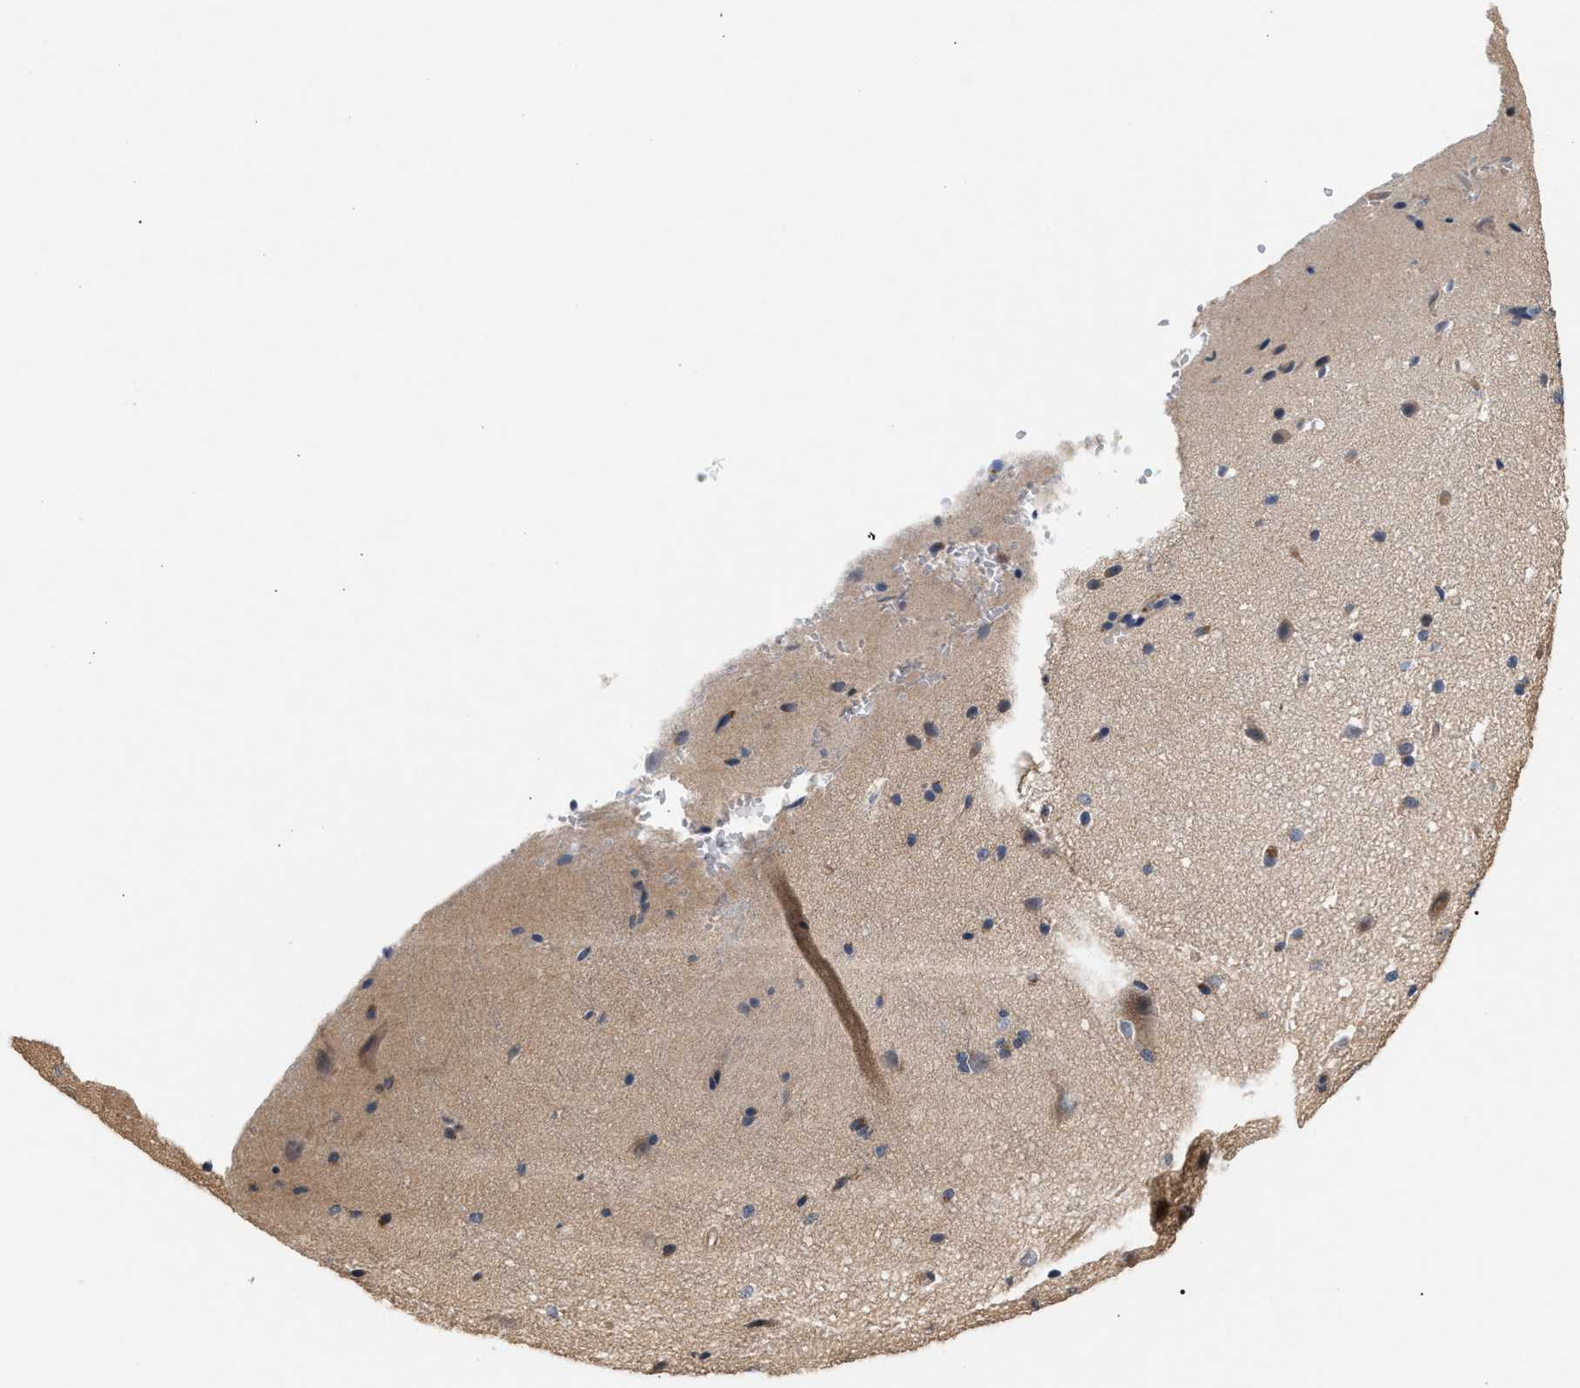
{"staining": {"intensity": "moderate", "quantity": ">75%", "location": "cytoplasmic/membranous"}, "tissue": "cerebral cortex", "cell_type": "Endothelial cells", "image_type": "normal", "snomed": [{"axis": "morphology", "description": "Normal tissue, NOS"}, {"axis": "morphology", "description": "Developmental malformation"}, {"axis": "topography", "description": "Cerebral cortex"}], "caption": "An immunohistochemistry image of normal tissue is shown. Protein staining in brown labels moderate cytoplasmic/membranous positivity in cerebral cortex within endothelial cells. The staining is performed using DAB (3,3'-diaminobenzidine) brown chromogen to label protein expression. The nuclei are counter-stained blue using hematoxylin.", "gene": "GLOD4", "patient": {"sex": "female", "age": 30}}